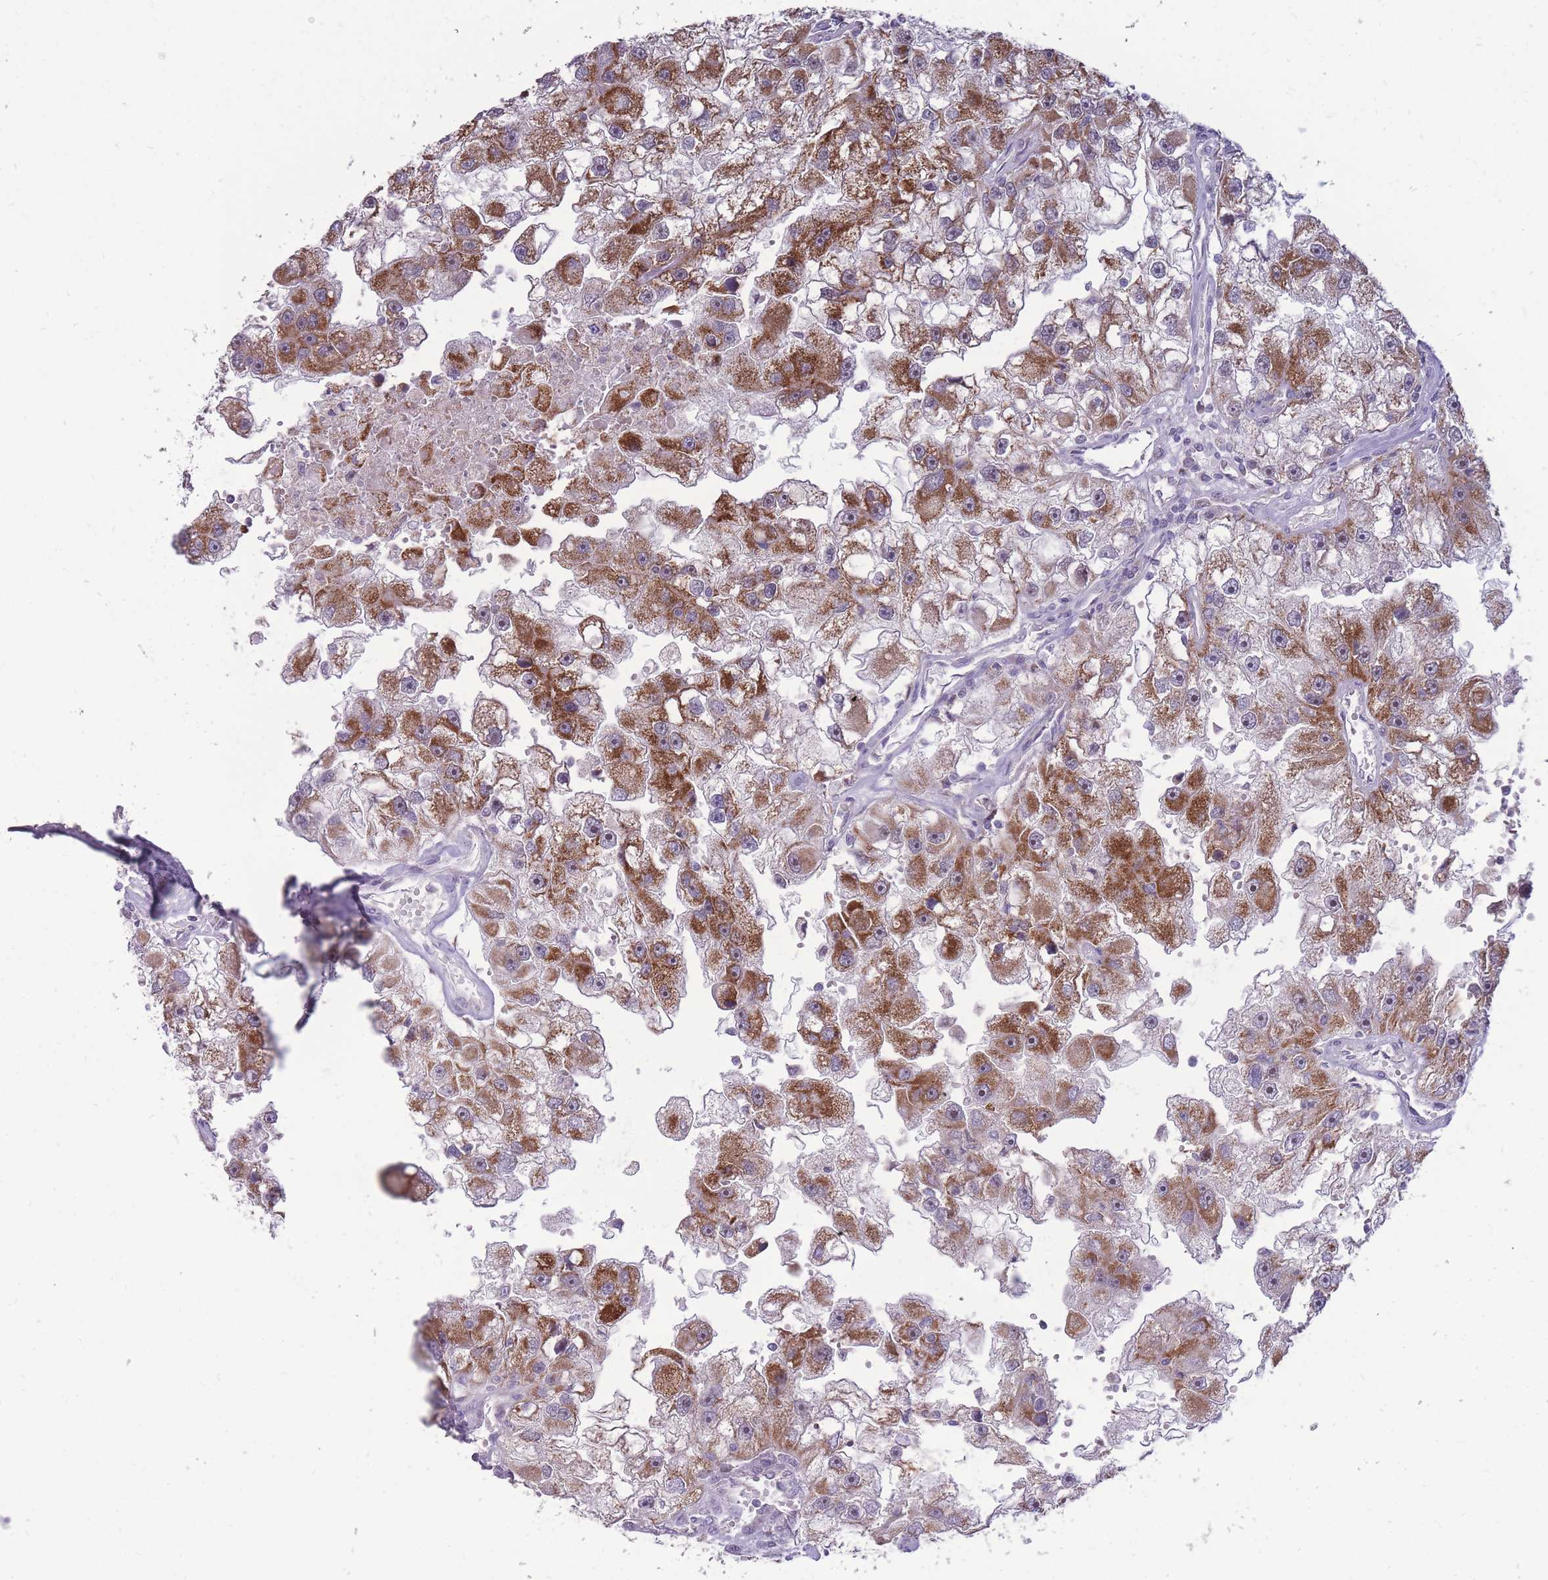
{"staining": {"intensity": "strong", "quantity": ">75%", "location": "cytoplasmic/membranous"}, "tissue": "renal cancer", "cell_type": "Tumor cells", "image_type": "cancer", "snomed": [{"axis": "morphology", "description": "Adenocarcinoma, NOS"}, {"axis": "topography", "description": "Kidney"}], "caption": "Immunohistochemical staining of renal adenocarcinoma exhibits high levels of strong cytoplasmic/membranous protein staining in approximately >75% of tumor cells.", "gene": "MCIDAS", "patient": {"sex": "male", "age": 63}}